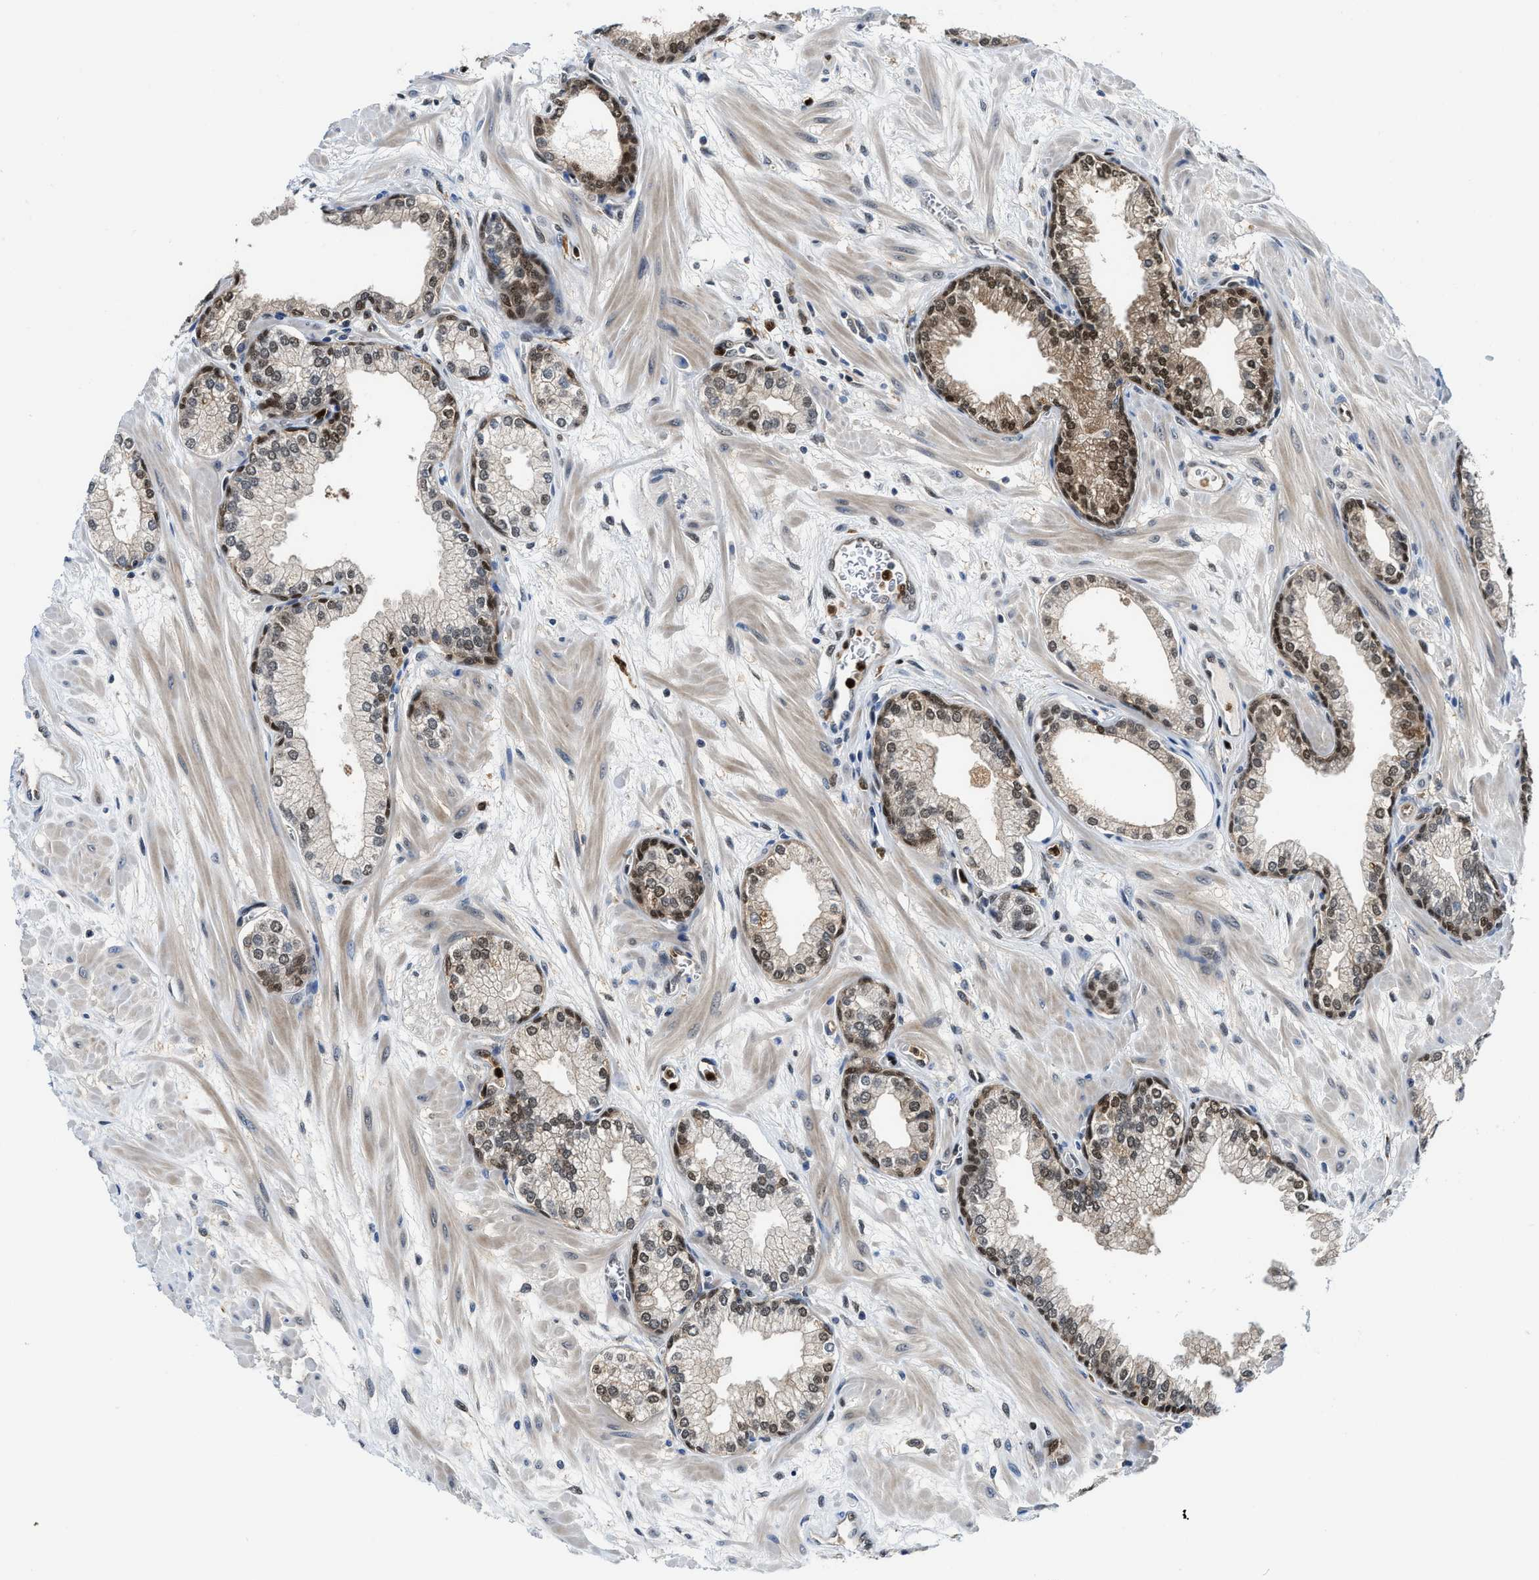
{"staining": {"intensity": "strong", "quantity": "25%-75%", "location": "cytoplasmic/membranous,nuclear"}, "tissue": "prostate", "cell_type": "Glandular cells", "image_type": "normal", "snomed": [{"axis": "morphology", "description": "Normal tissue, NOS"}, {"axis": "morphology", "description": "Urothelial carcinoma, Low grade"}, {"axis": "topography", "description": "Urinary bladder"}, {"axis": "topography", "description": "Prostate"}], "caption": "Benign prostate reveals strong cytoplasmic/membranous,nuclear expression in approximately 25%-75% of glandular cells, visualized by immunohistochemistry.", "gene": "LTA4H", "patient": {"sex": "male", "age": 60}}